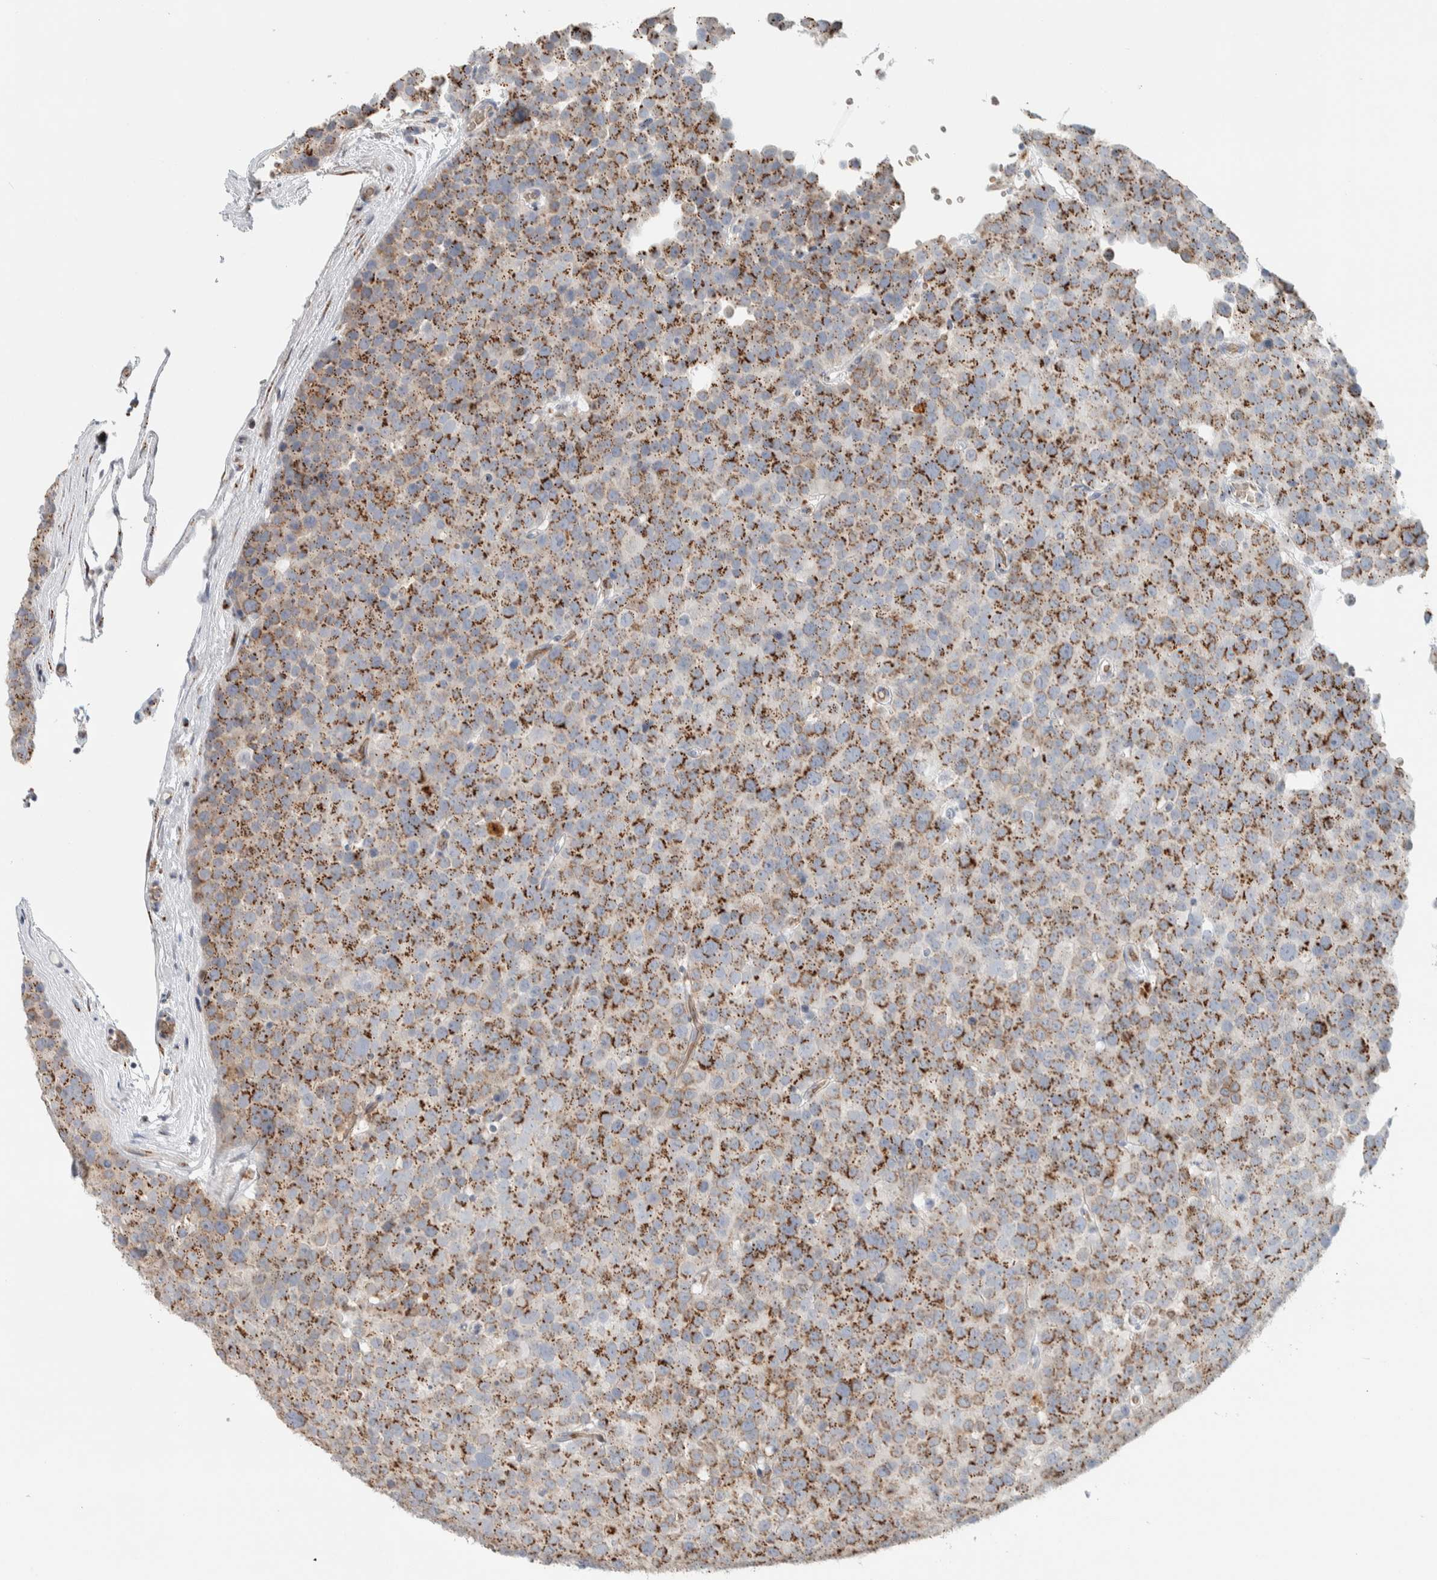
{"staining": {"intensity": "moderate", "quantity": ">75%", "location": "cytoplasmic/membranous"}, "tissue": "testis cancer", "cell_type": "Tumor cells", "image_type": "cancer", "snomed": [{"axis": "morphology", "description": "Seminoma, NOS"}, {"axis": "topography", "description": "Testis"}], "caption": "A brown stain labels moderate cytoplasmic/membranous expression of a protein in testis seminoma tumor cells.", "gene": "SLC38A10", "patient": {"sex": "male", "age": 71}}